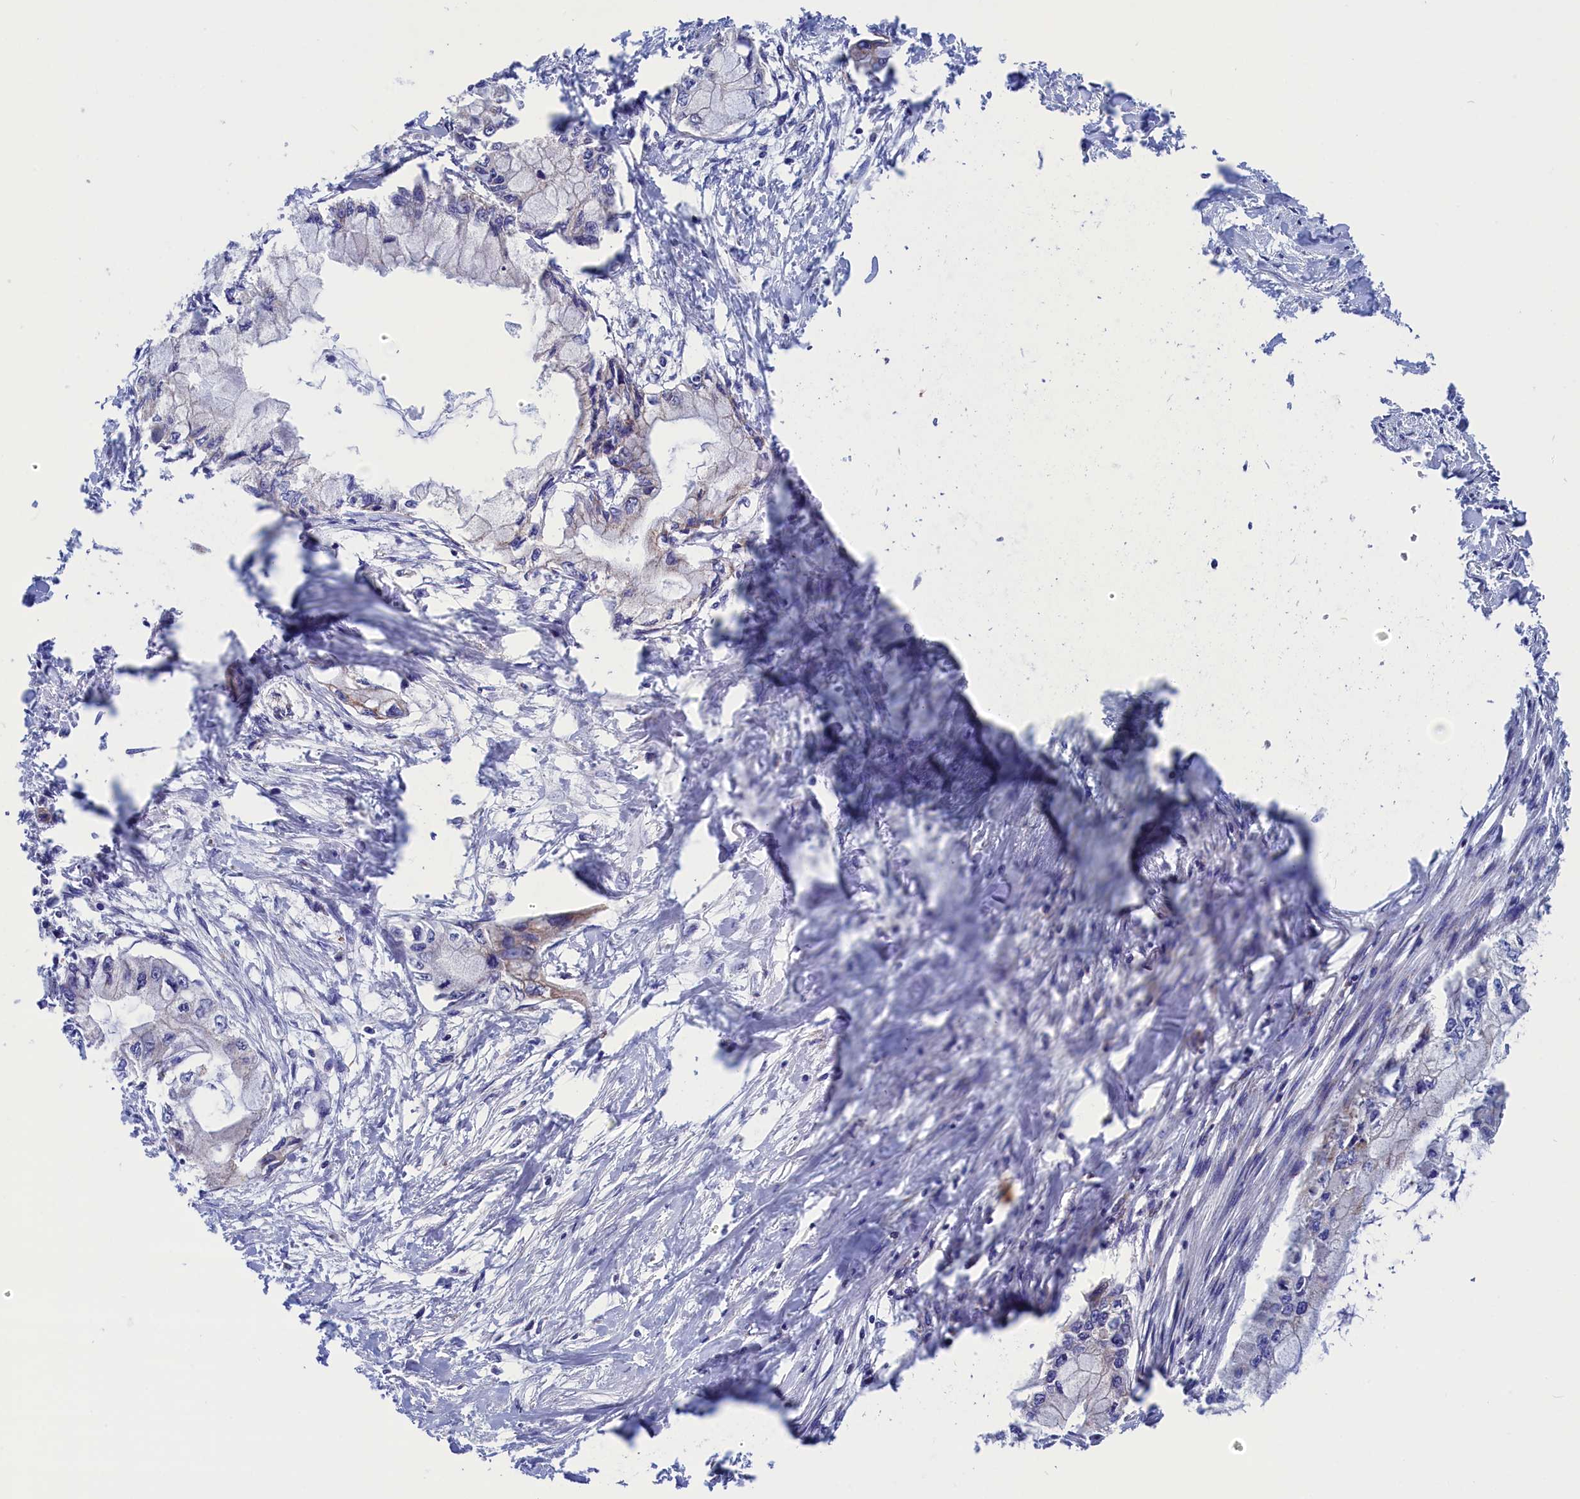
{"staining": {"intensity": "negative", "quantity": "none", "location": "none"}, "tissue": "pancreatic cancer", "cell_type": "Tumor cells", "image_type": "cancer", "snomed": [{"axis": "morphology", "description": "Adenocarcinoma, NOS"}, {"axis": "topography", "description": "Pancreas"}], "caption": "Image shows no protein staining in tumor cells of pancreatic adenocarcinoma tissue.", "gene": "WDR83", "patient": {"sex": "male", "age": 48}}